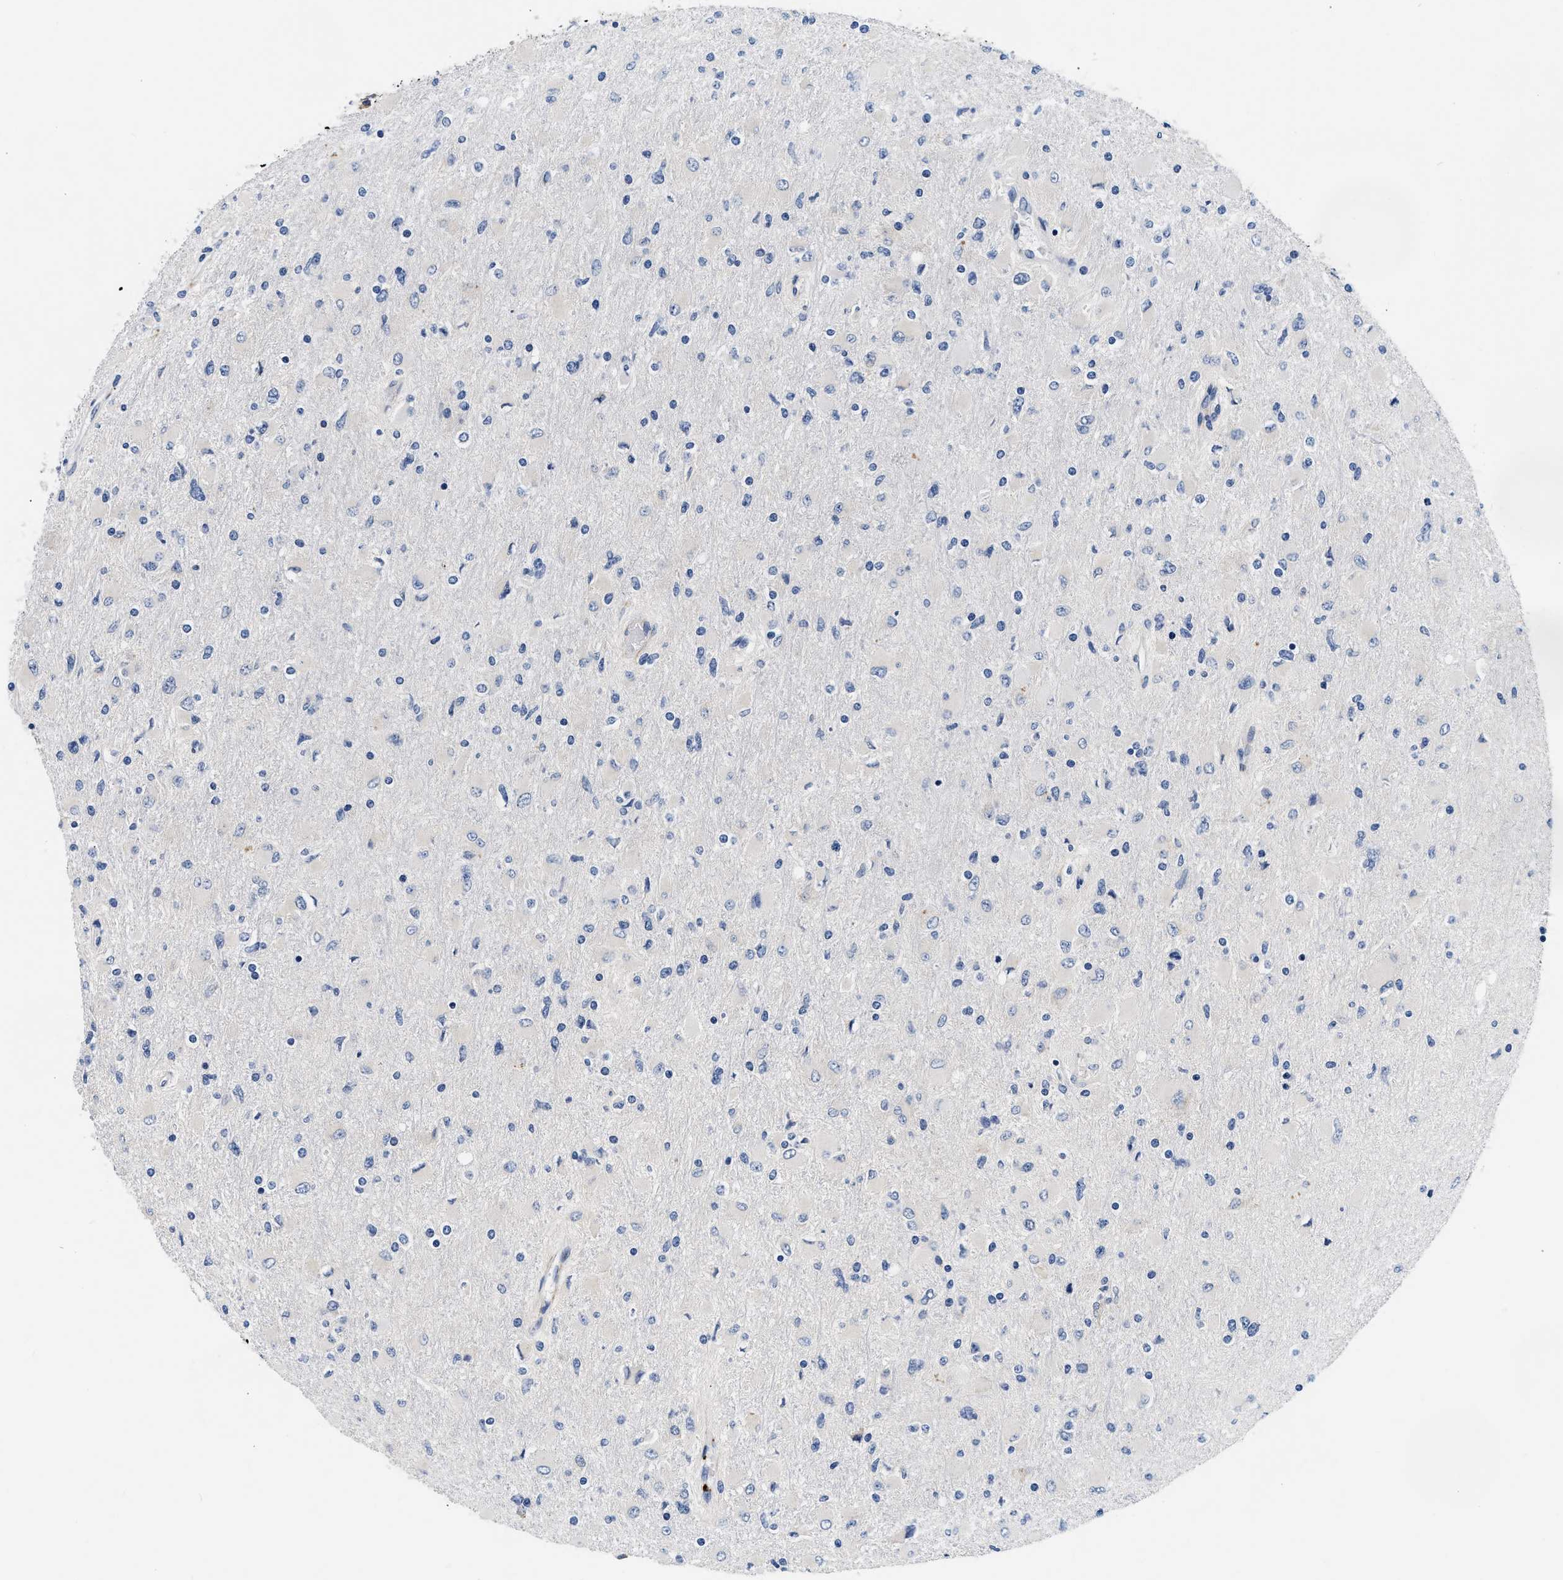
{"staining": {"intensity": "negative", "quantity": "none", "location": "none"}, "tissue": "glioma", "cell_type": "Tumor cells", "image_type": "cancer", "snomed": [{"axis": "morphology", "description": "Glioma, malignant, High grade"}, {"axis": "topography", "description": "Cerebral cortex"}], "caption": "High magnification brightfield microscopy of glioma stained with DAB (3,3'-diaminobenzidine) (brown) and counterstained with hematoxylin (blue): tumor cells show no significant positivity. (Immunohistochemistry, brightfield microscopy, high magnification).", "gene": "PDP1", "patient": {"sex": "female", "age": 36}}